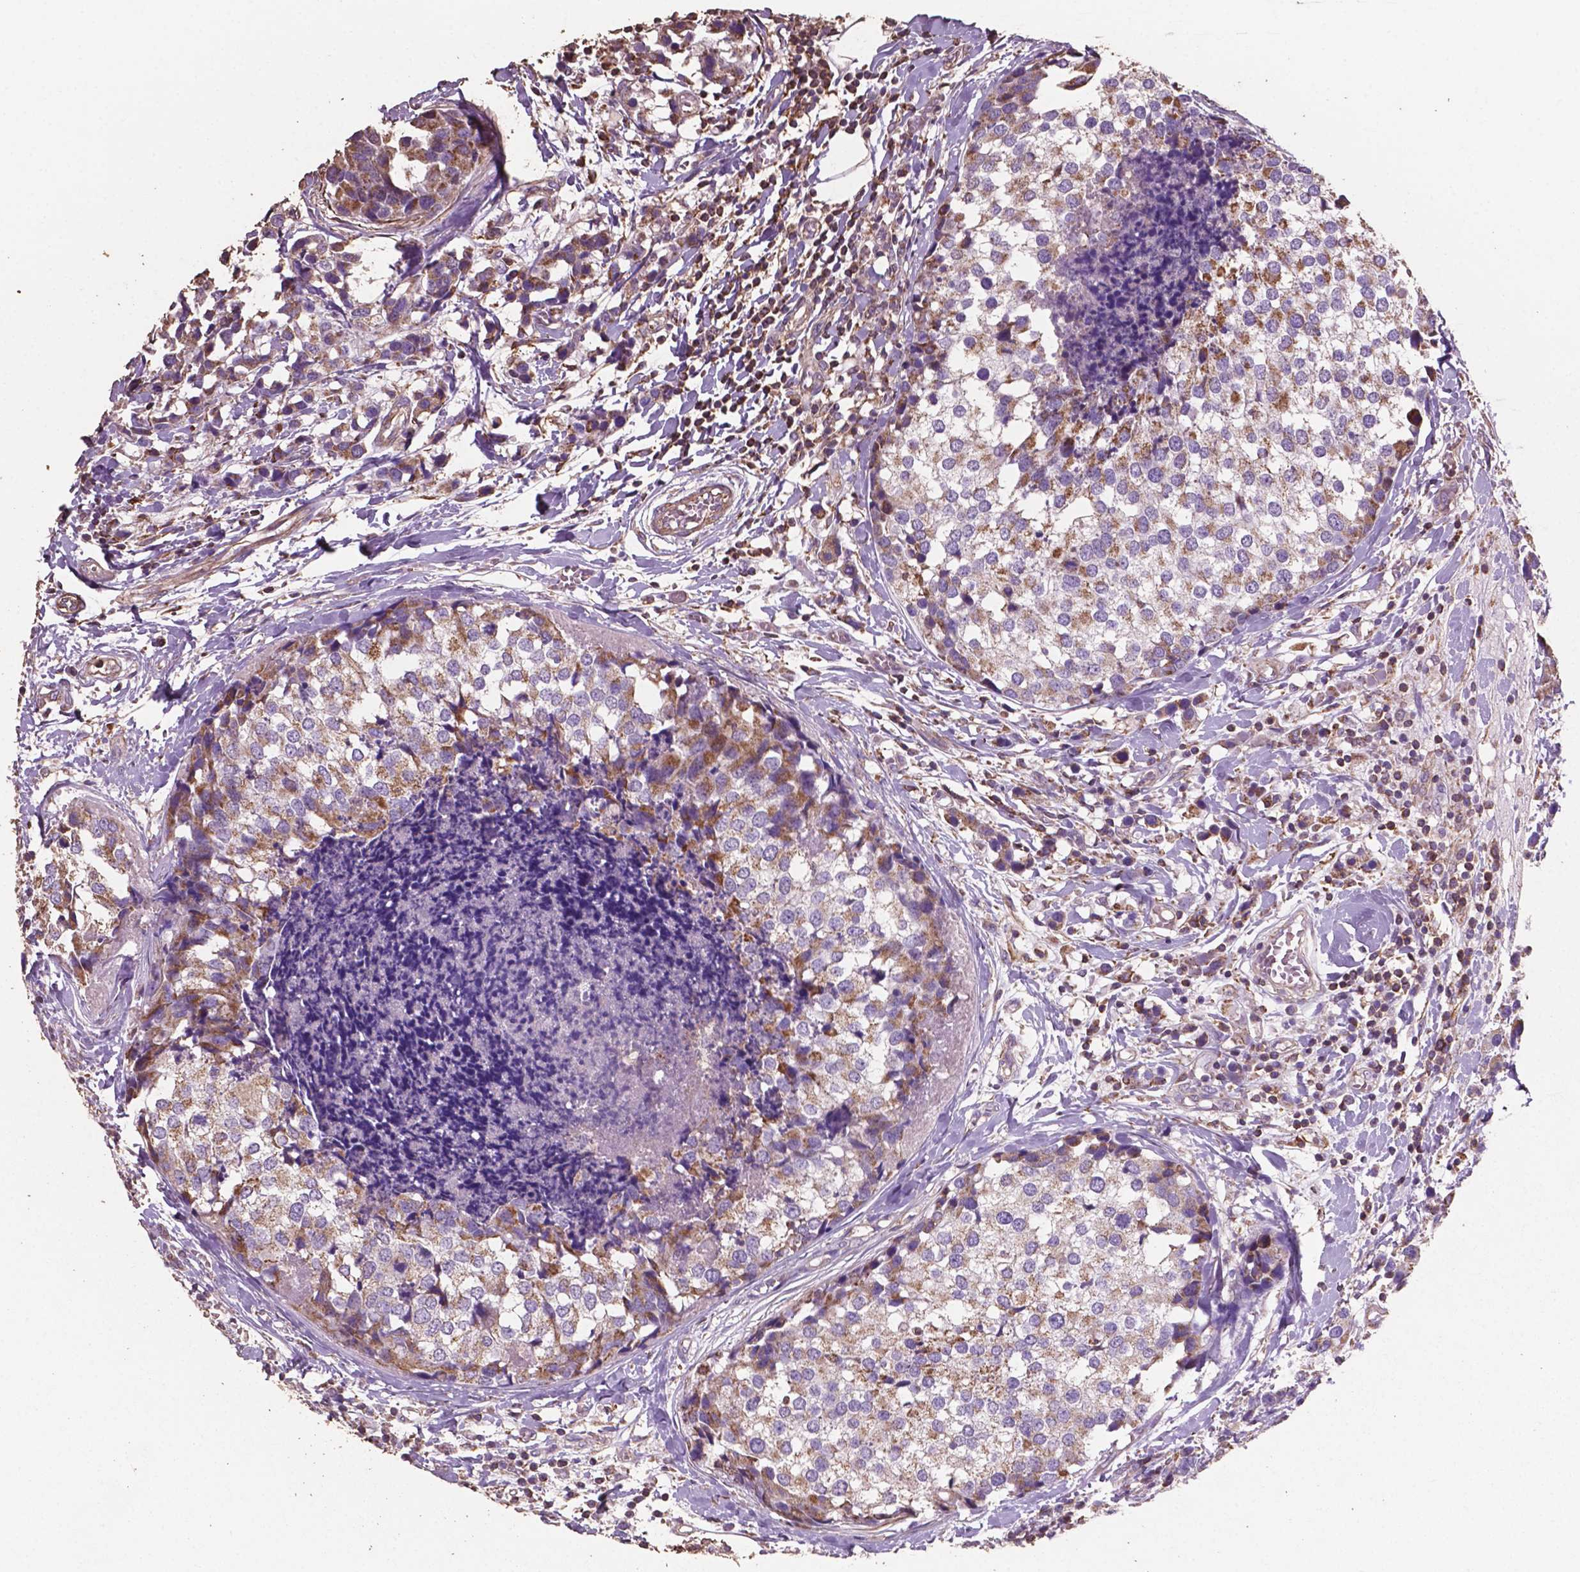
{"staining": {"intensity": "moderate", "quantity": "25%-75%", "location": "cytoplasmic/membranous"}, "tissue": "breast cancer", "cell_type": "Tumor cells", "image_type": "cancer", "snomed": [{"axis": "morphology", "description": "Lobular carcinoma"}, {"axis": "topography", "description": "Breast"}], "caption": "Immunohistochemistry image of neoplastic tissue: human breast cancer stained using immunohistochemistry displays medium levels of moderate protein expression localized specifically in the cytoplasmic/membranous of tumor cells, appearing as a cytoplasmic/membranous brown color.", "gene": "COMMD4", "patient": {"sex": "female", "age": 59}}